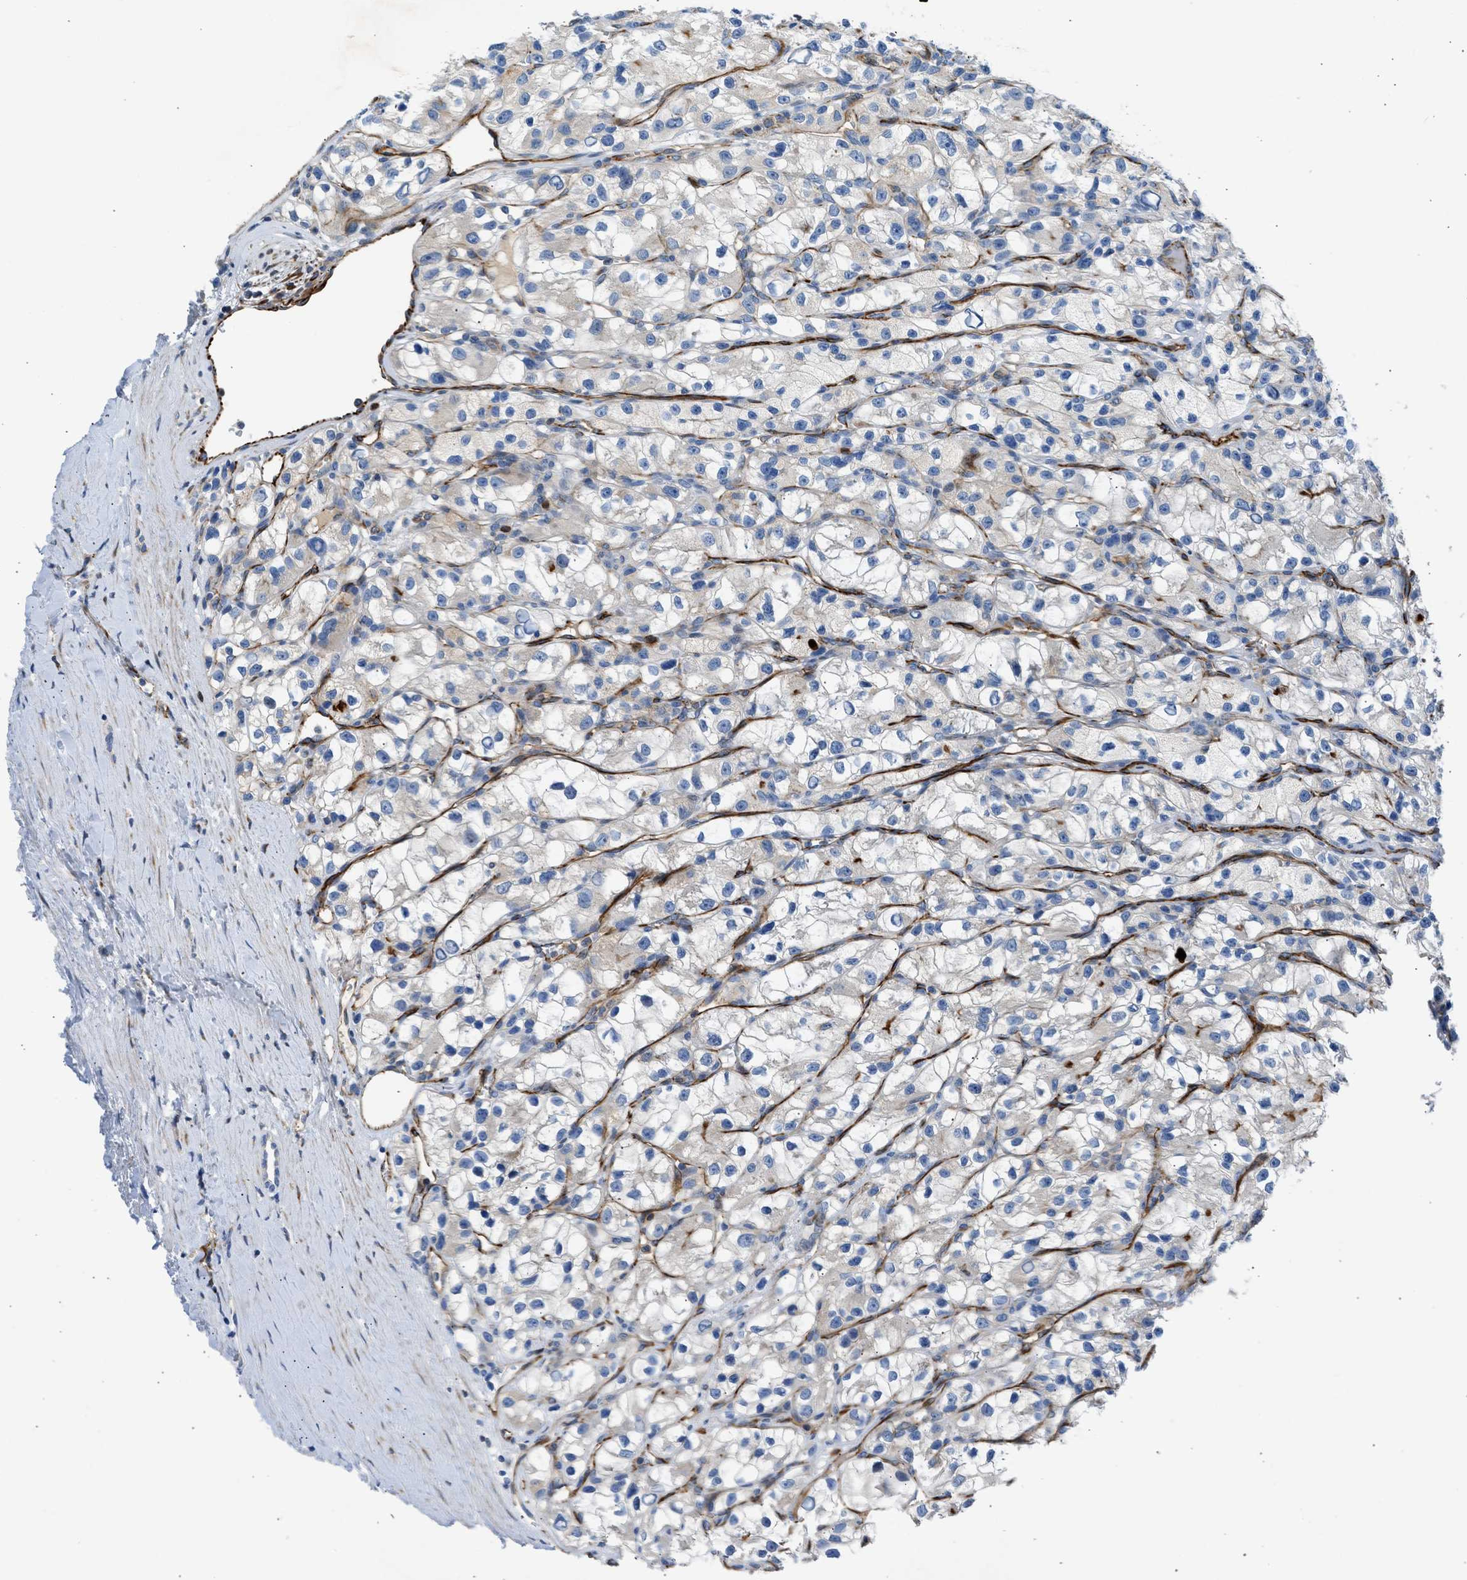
{"staining": {"intensity": "negative", "quantity": "none", "location": "none"}, "tissue": "renal cancer", "cell_type": "Tumor cells", "image_type": "cancer", "snomed": [{"axis": "morphology", "description": "Adenocarcinoma, NOS"}, {"axis": "topography", "description": "Kidney"}], "caption": "The immunohistochemistry image has no significant staining in tumor cells of renal cancer tissue. Nuclei are stained in blue.", "gene": "ULK4", "patient": {"sex": "female", "age": 57}}